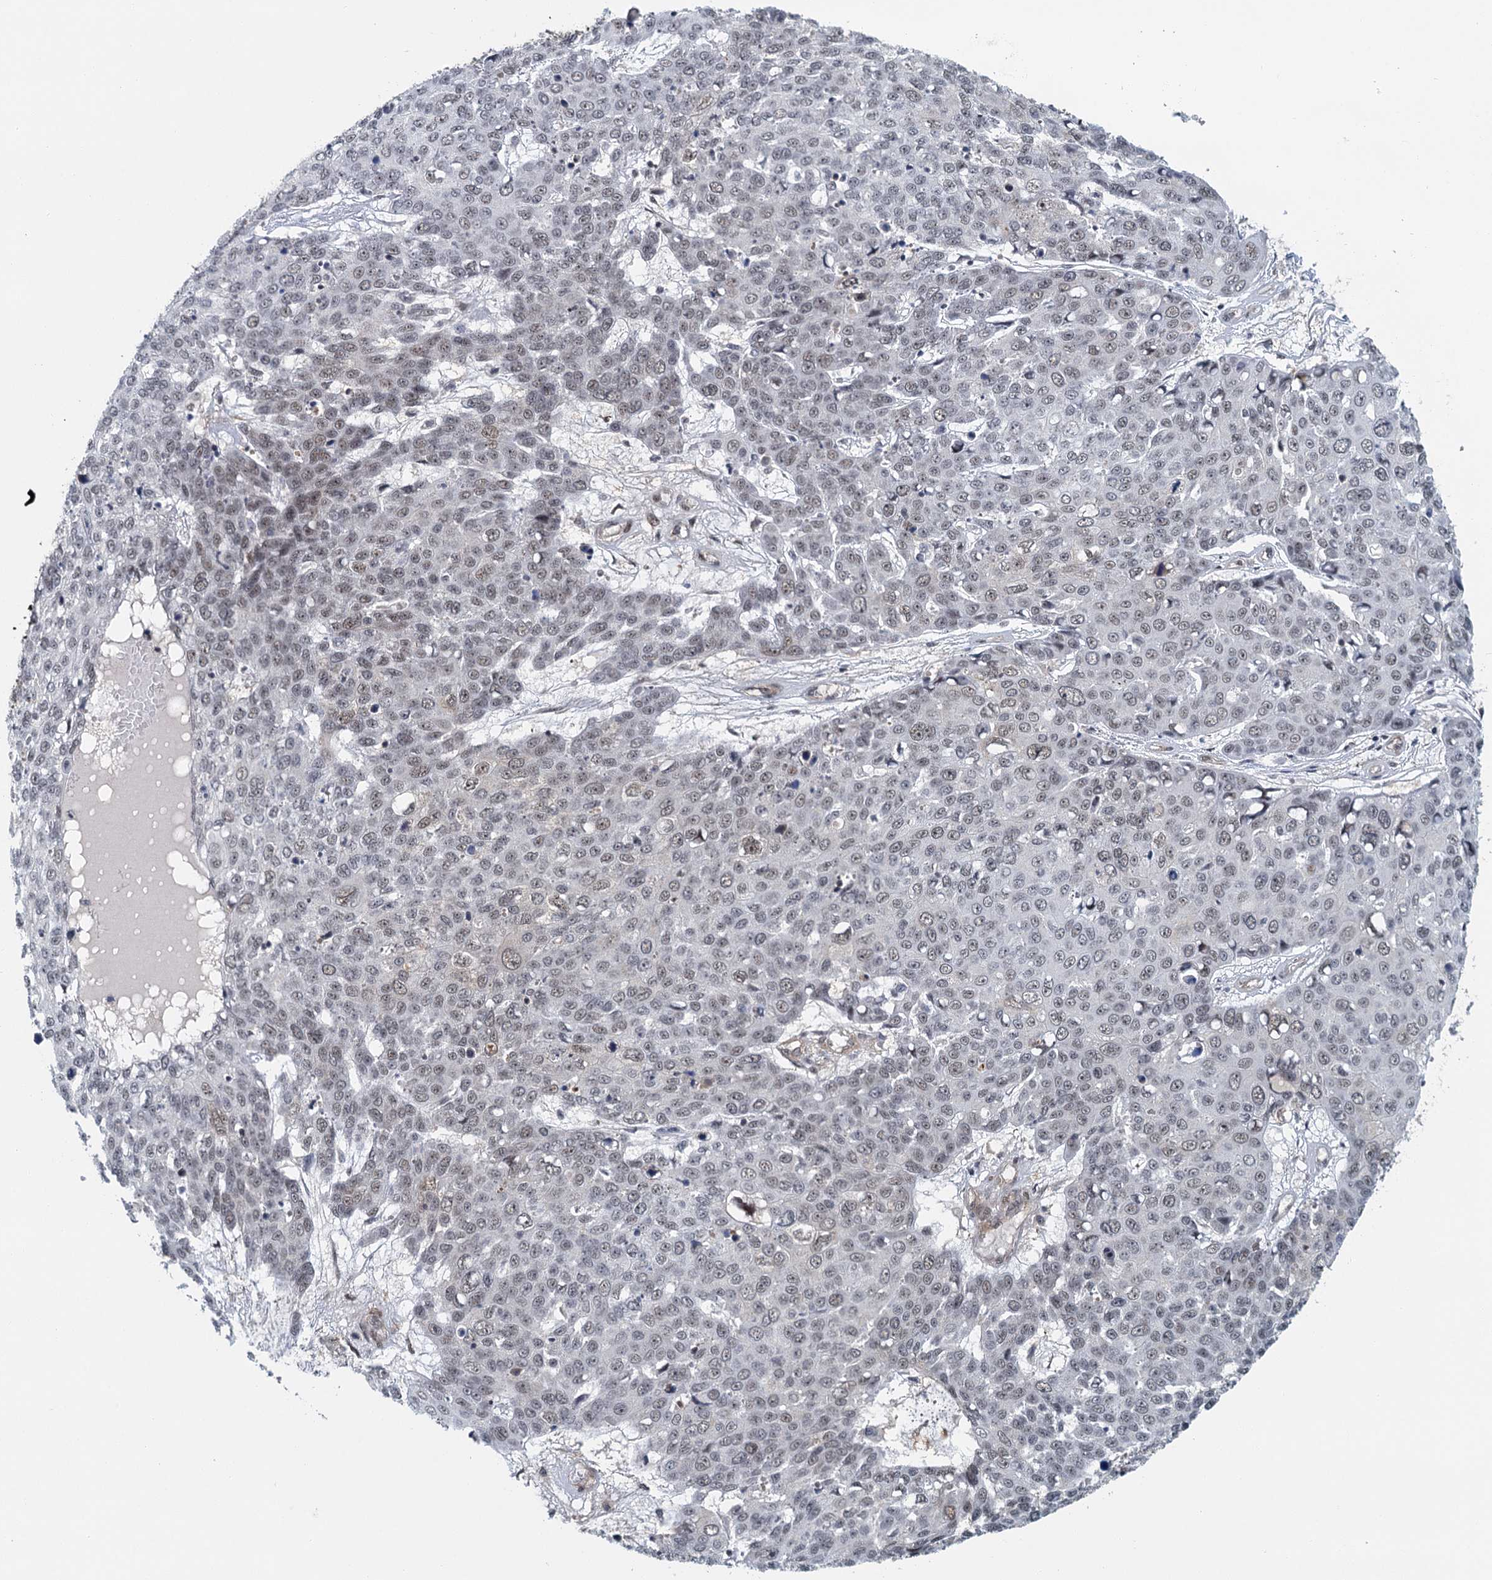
{"staining": {"intensity": "weak", "quantity": ">75%", "location": "nuclear"}, "tissue": "skin cancer", "cell_type": "Tumor cells", "image_type": "cancer", "snomed": [{"axis": "morphology", "description": "Squamous cell carcinoma, NOS"}, {"axis": "topography", "description": "Skin"}], "caption": "A high-resolution micrograph shows immunohistochemistry (IHC) staining of skin cancer (squamous cell carcinoma), which reveals weak nuclear staining in about >75% of tumor cells.", "gene": "TAS2R42", "patient": {"sex": "male", "age": 71}}